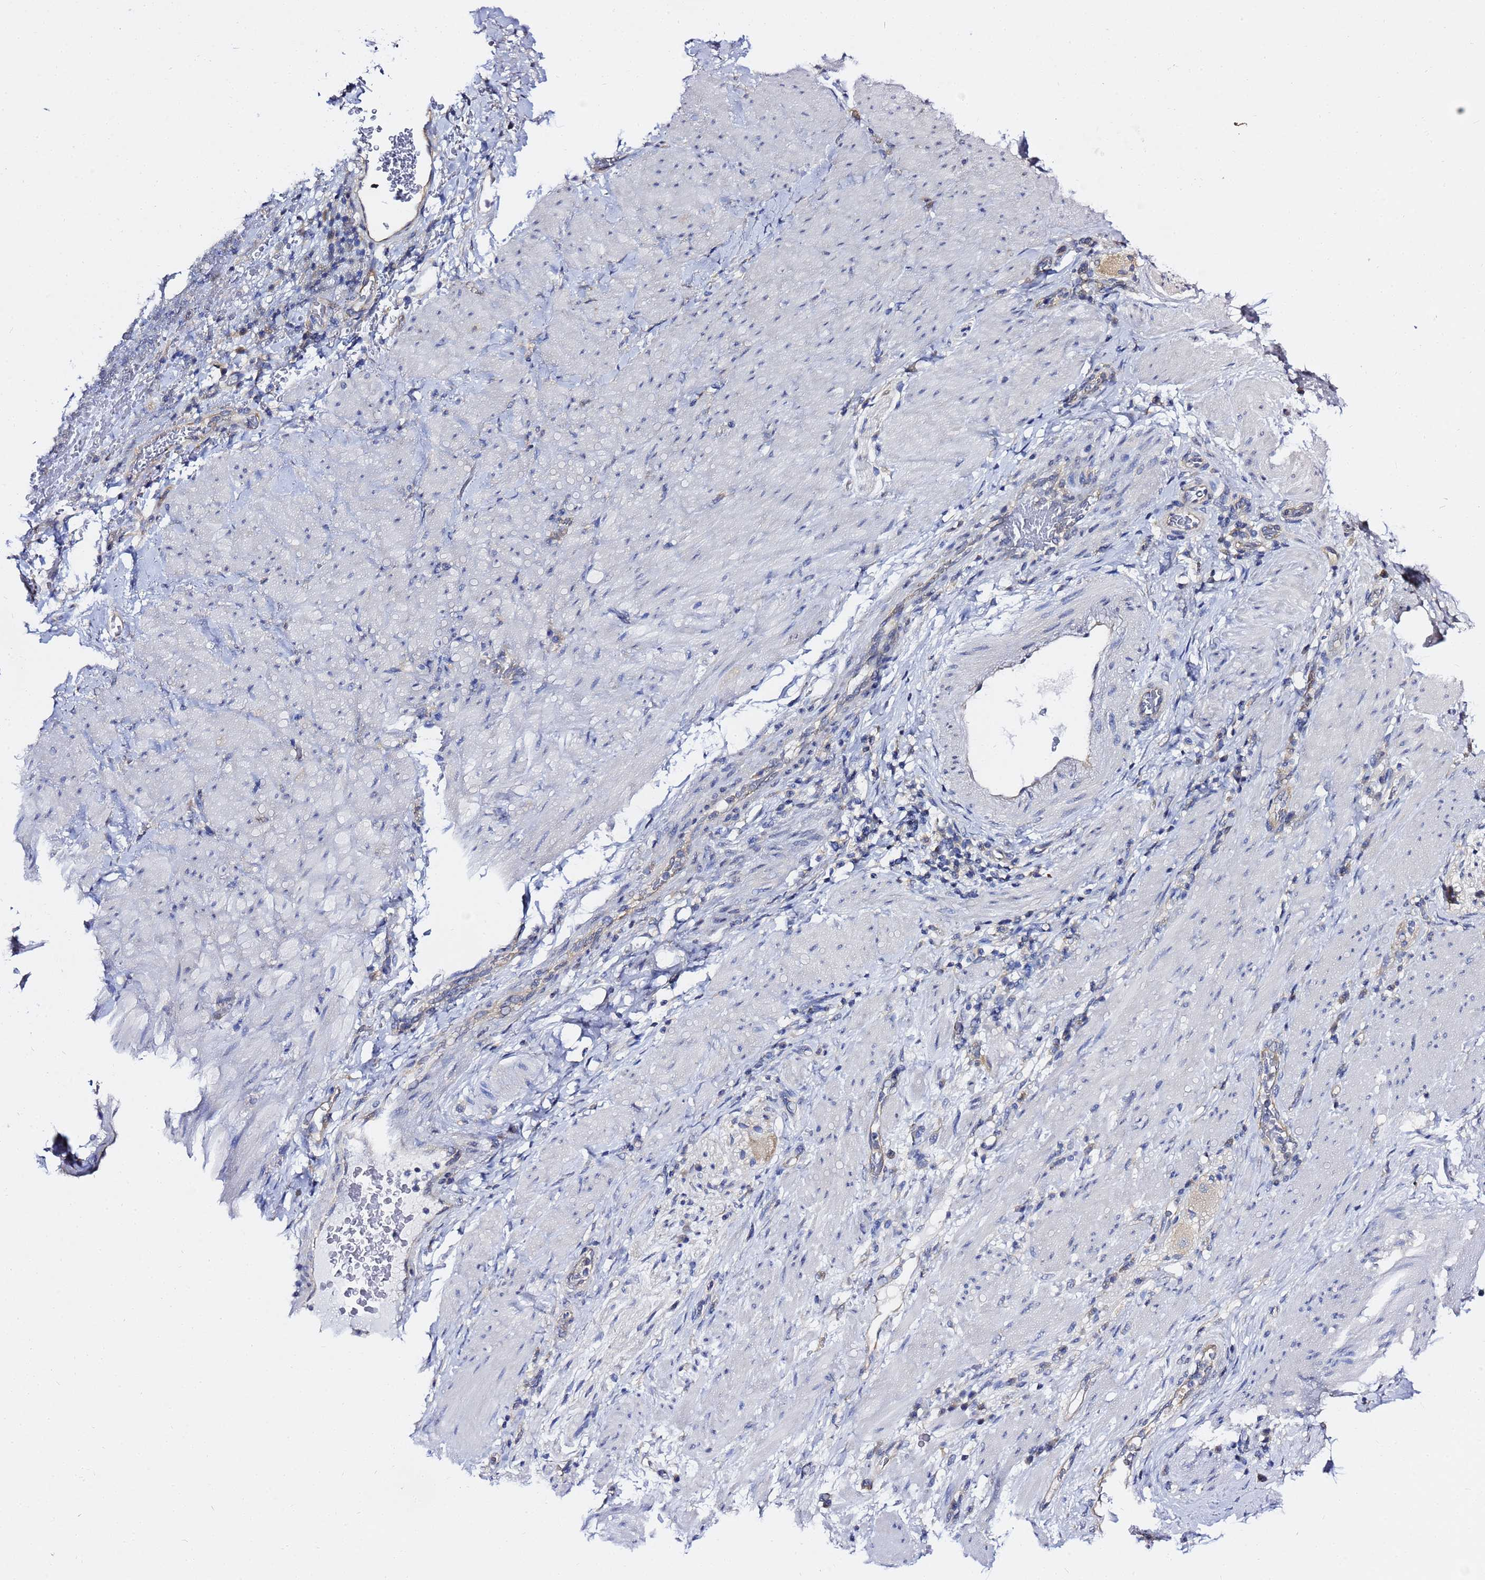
{"staining": {"intensity": "moderate", "quantity": "25%-75%", "location": "cytoplasmic/membranous"}, "tissue": "stomach cancer", "cell_type": "Tumor cells", "image_type": "cancer", "snomed": [{"axis": "morphology", "description": "Normal tissue, NOS"}, {"axis": "morphology", "description": "Adenocarcinoma, NOS"}, {"axis": "topography", "description": "Stomach"}], "caption": "Moderate cytoplasmic/membranous protein positivity is identified in about 25%-75% of tumor cells in stomach cancer.", "gene": "LENG1", "patient": {"sex": "female", "age": 64}}